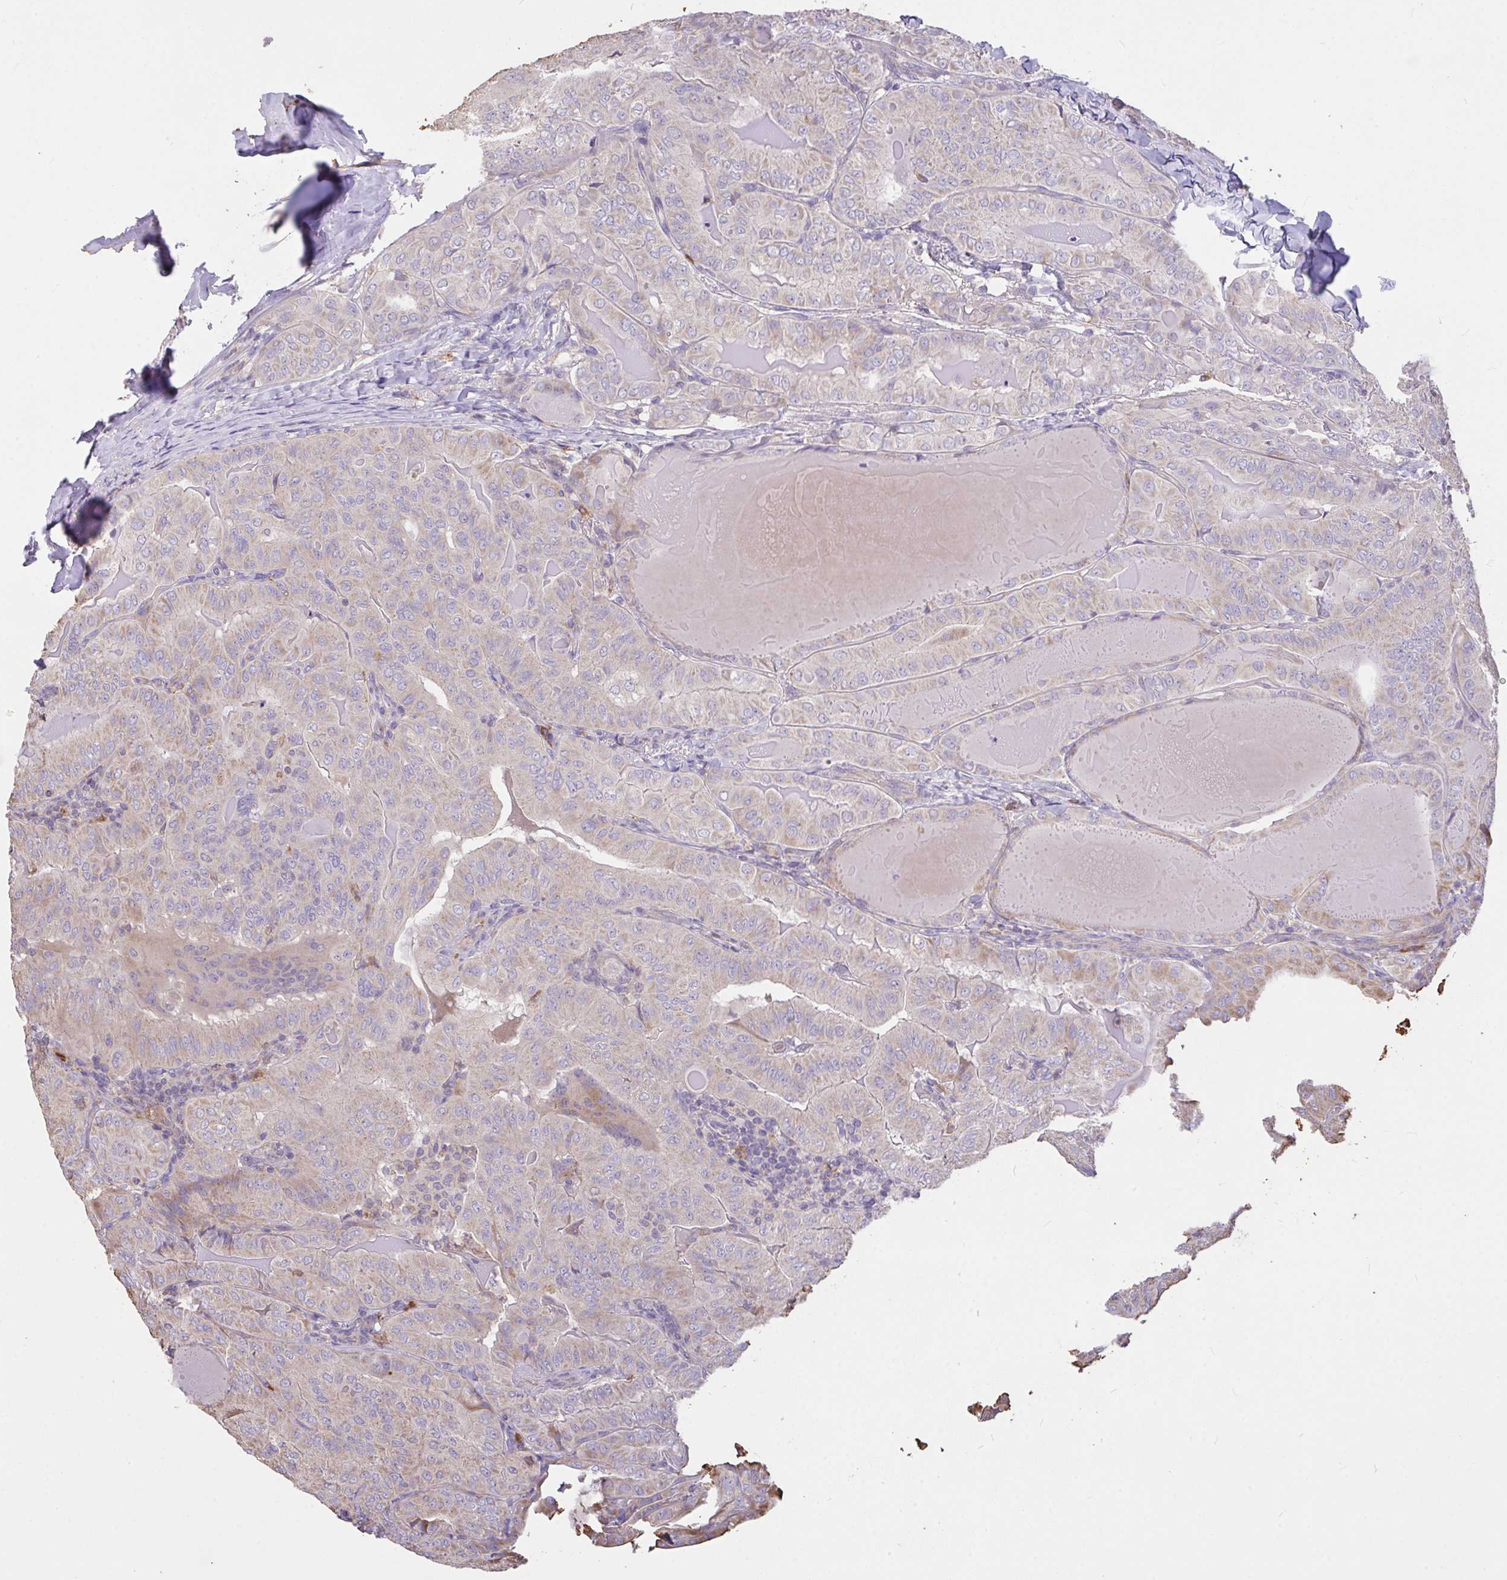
{"staining": {"intensity": "weak", "quantity": "<25%", "location": "cytoplasmic/membranous"}, "tissue": "thyroid cancer", "cell_type": "Tumor cells", "image_type": "cancer", "snomed": [{"axis": "morphology", "description": "Papillary adenocarcinoma, NOS"}, {"axis": "topography", "description": "Thyroid gland"}], "caption": "The histopathology image reveals no staining of tumor cells in thyroid papillary adenocarcinoma.", "gene": "FCER1A", "patient": {"sex": "female", "age": 68}}